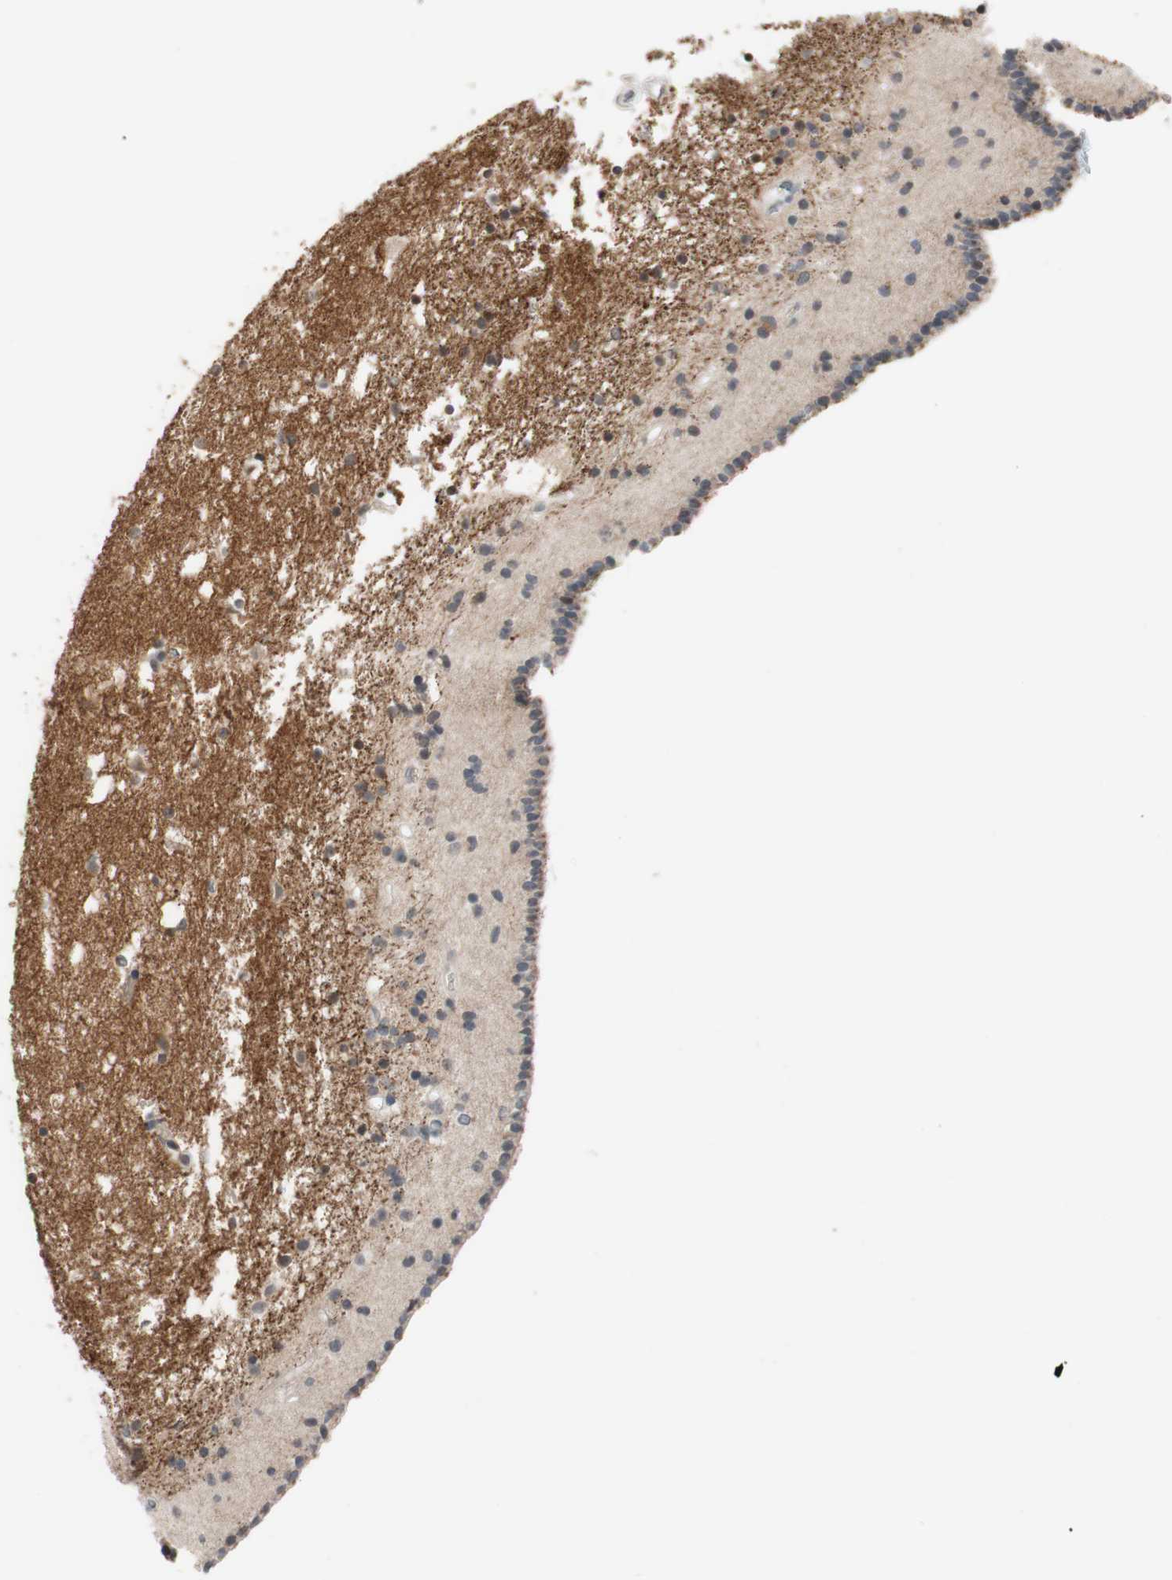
{"staining": {"intensity": "negative", "quantity": "none", "location": "none"}, "tissue": "caudate", "cell_type": "Glial cells", "image_type": "normal", "snomed": [{"axis": "morphology", "description": "Normal tissue, NOS"}, {"axis": "topography", "description": "Lateral ventricle wall"}], "caption": "Immunohistochemistry photomicrograph of unremarkable caudate: human caudate stained with DAB (3,3'-diaminobenzidine) reveals no significant protein staining in glial cells. (DAB (3,3'-diaminobenzidine) IHC visualized using brightfield microscopy, high magnification).", "gene": "ADD2", "patient": {"sex": "male", "age": 45}}